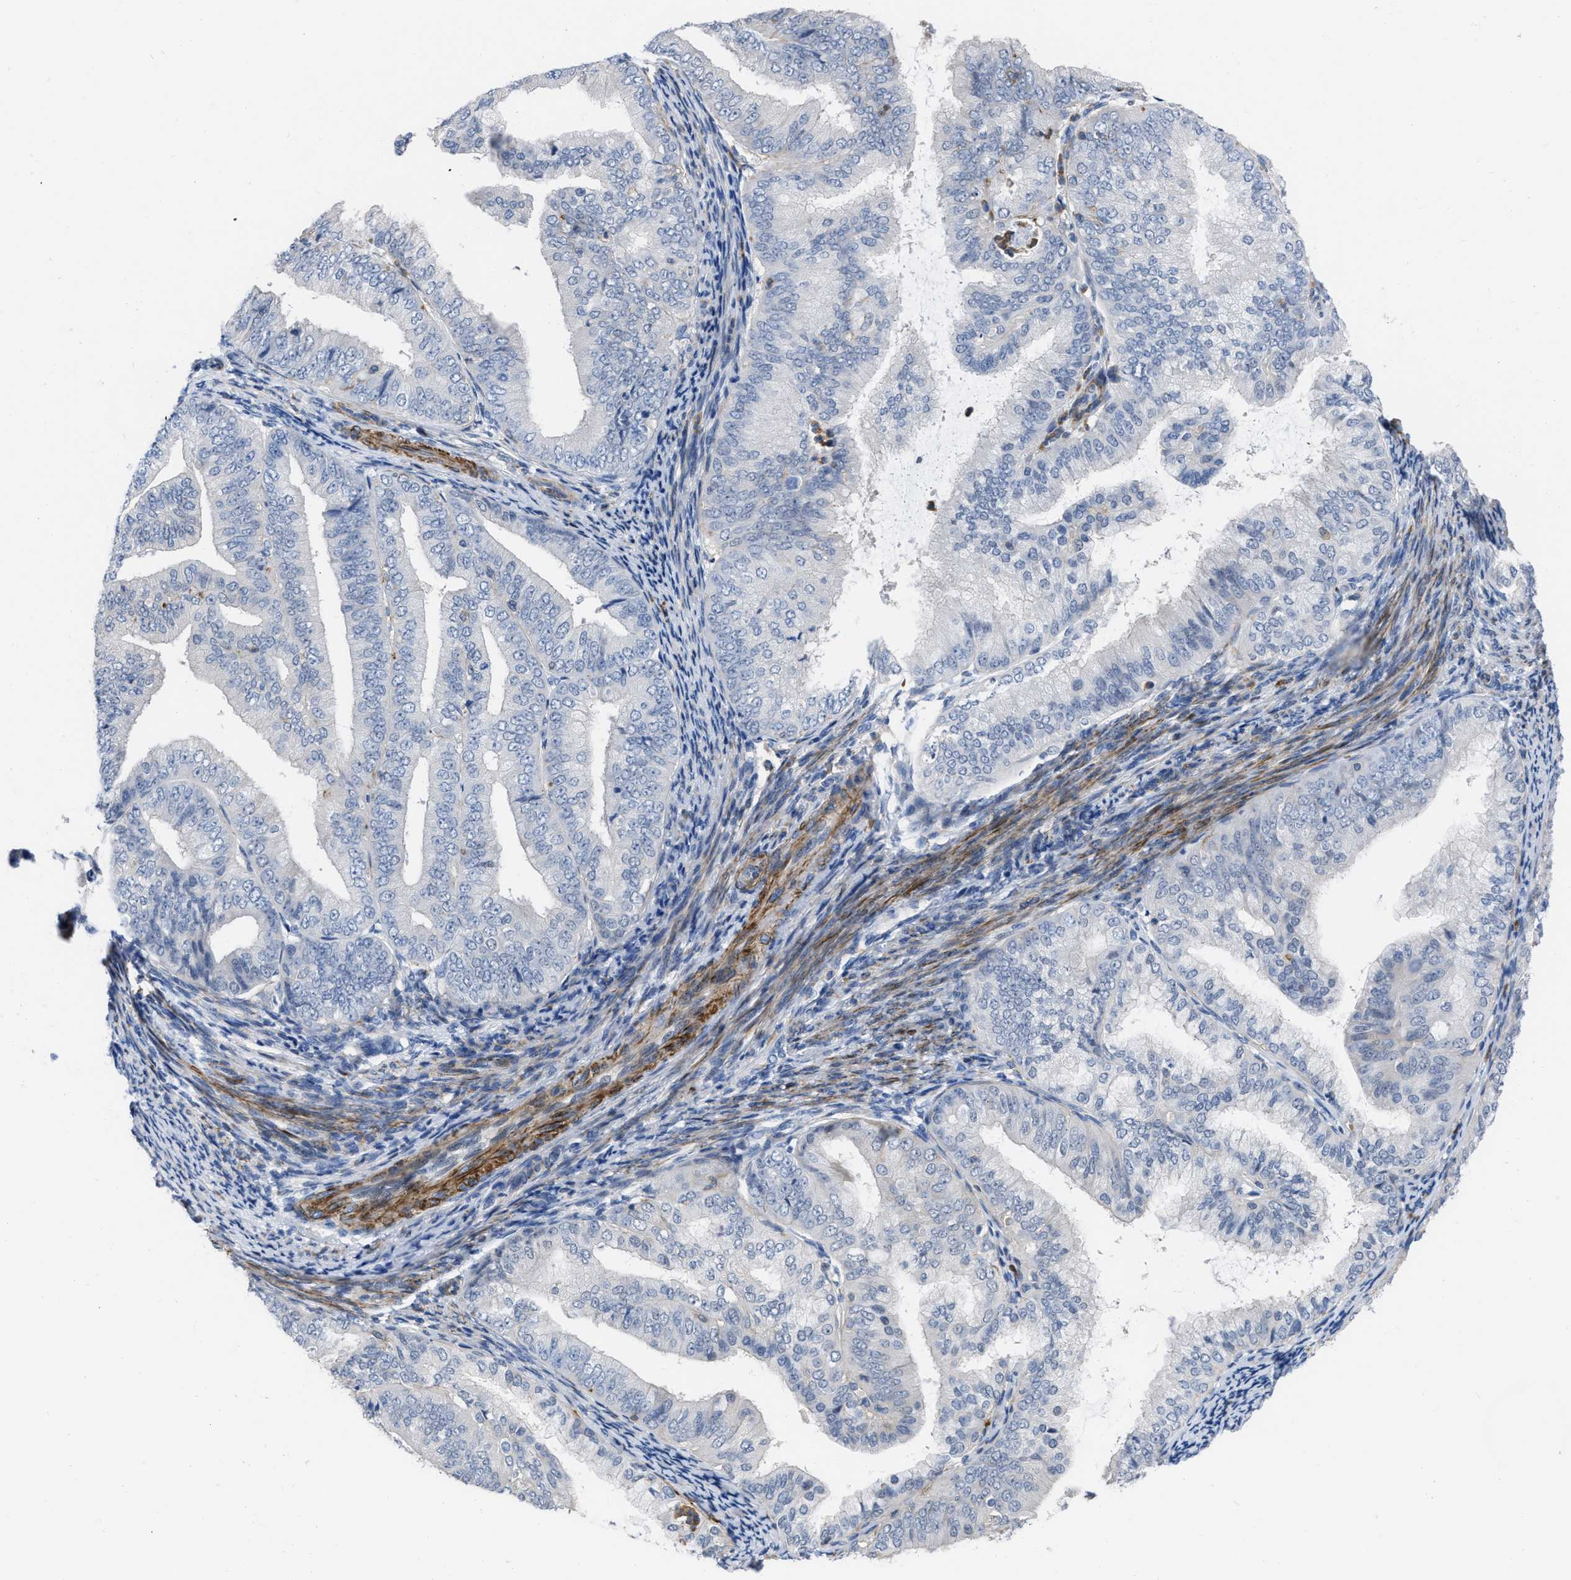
{"staining": {"intensity": "negative", "quantity": "none", "location": "none"}, "tissue": "endometrial cancer", "cell_type": "Tumor cells", "image_type": "cancer", "snomed": [{"axis": "morphology", "description": "Adenocarcinoma, NOS"}, {"axis": "topography", "description": "Endometrium"}], "caption": "This photomicrograph is of endometrial cancer (adenocarcinoma) stained with immunohistochemistry (IHC) to label a protein in brown with the nuclei are counter-stained blue. There is no positivity in tumor cells. (DAB immunohistochemistry, high magnification).", "gene": "PRMT2", "patient": {"sex": "female", "age": 63}}